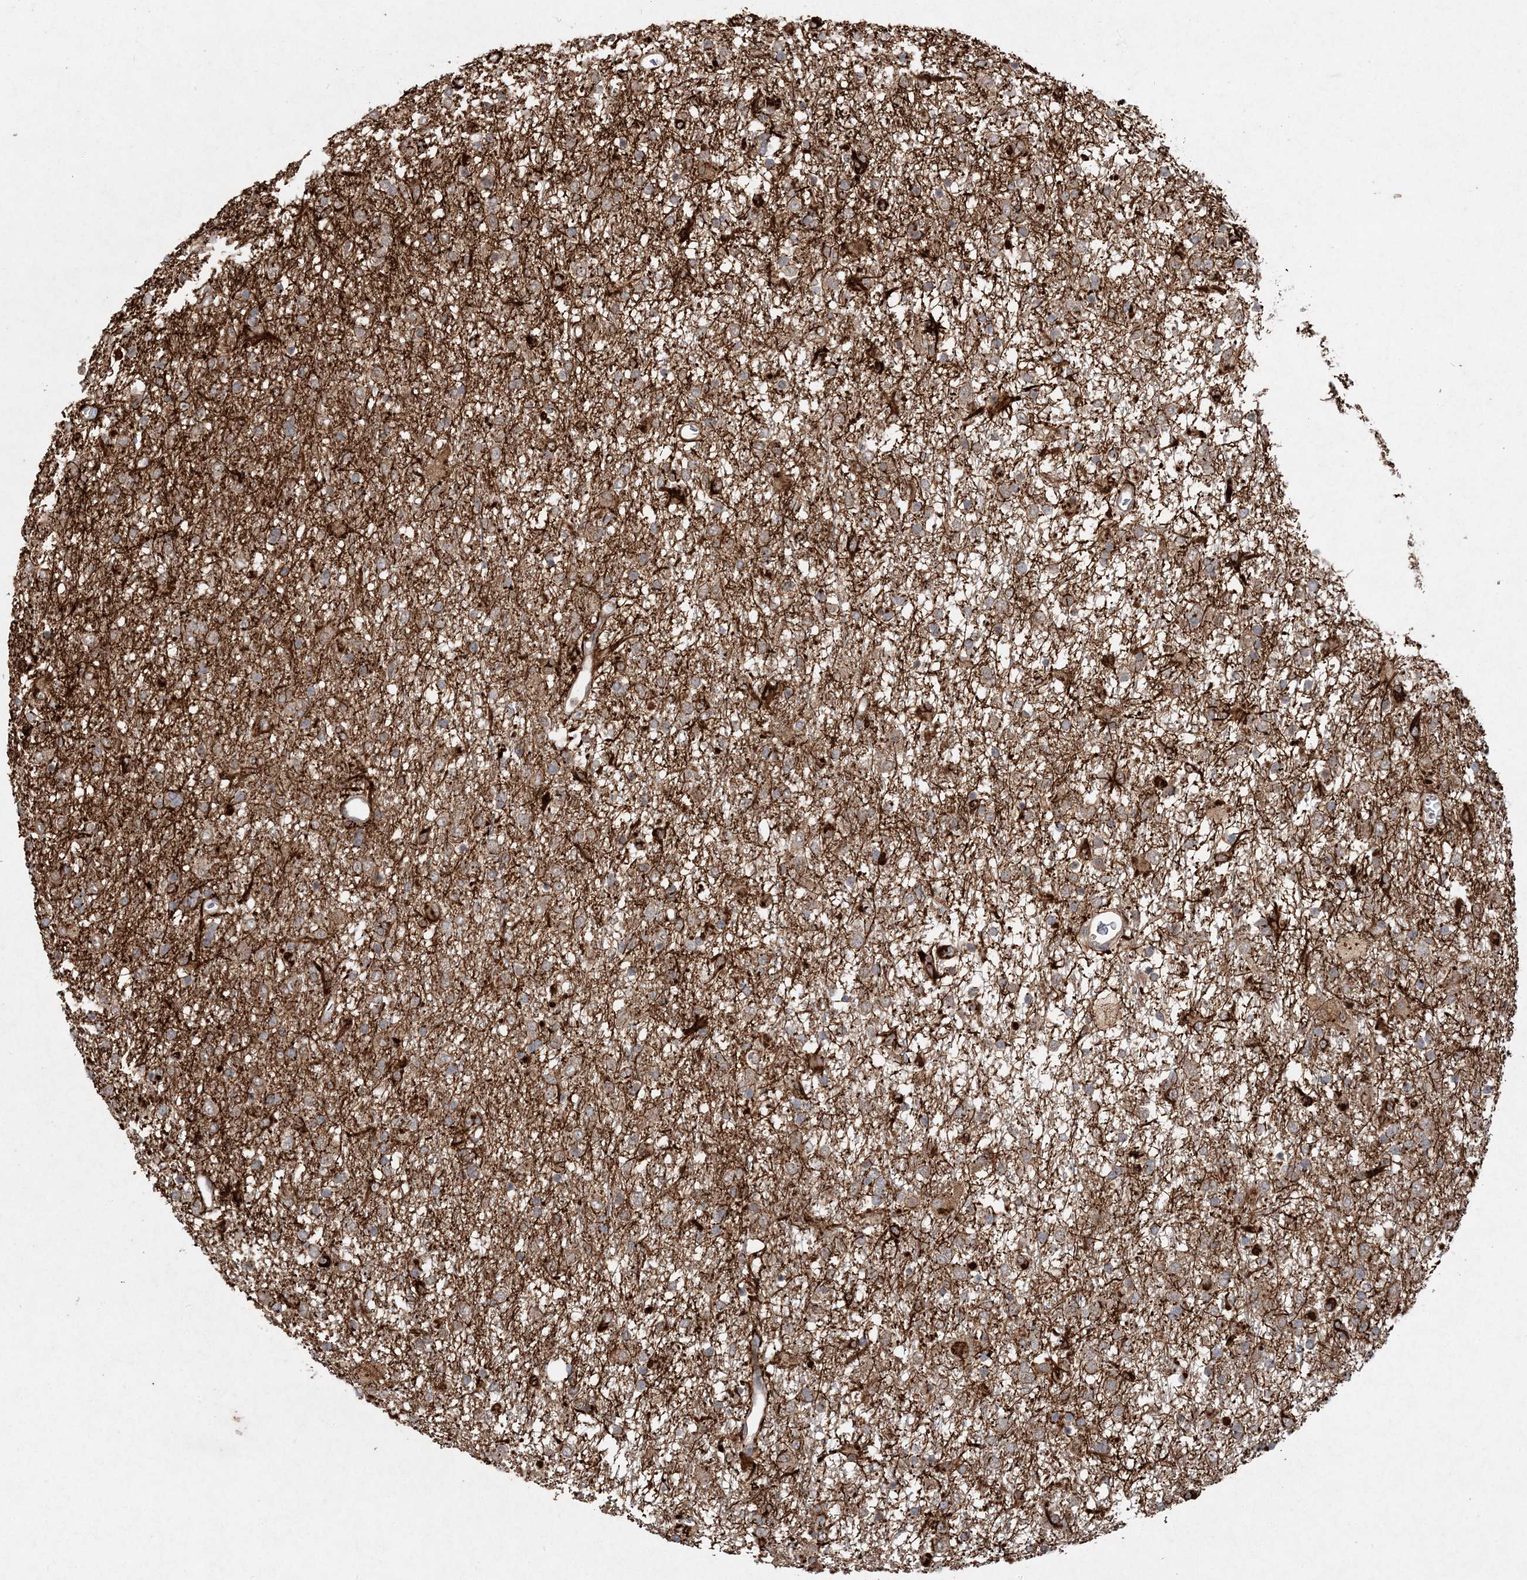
{"staining": {"intensity": "weak", "quantity": ">75%", "location": "cytoplasmic/membranous"}, "tissue": "glioma", "cell_type": "Tumor cells", "image_type": "cancer", "snomed": [{"axis": "morphology", "description": "Glioma, malignant, Low grade"}, {"axis": "topography", "description": "Brain"}], "caption": "An image of glioma stained for a protein demonstrates weak cytoplasmic/membranous brown staining in tumor cells. The protein of interest is shown in brown color, while the nuclei are stained blue.", "gene": "SPRY1", "patient": {"sex": "male", "age": 65}}